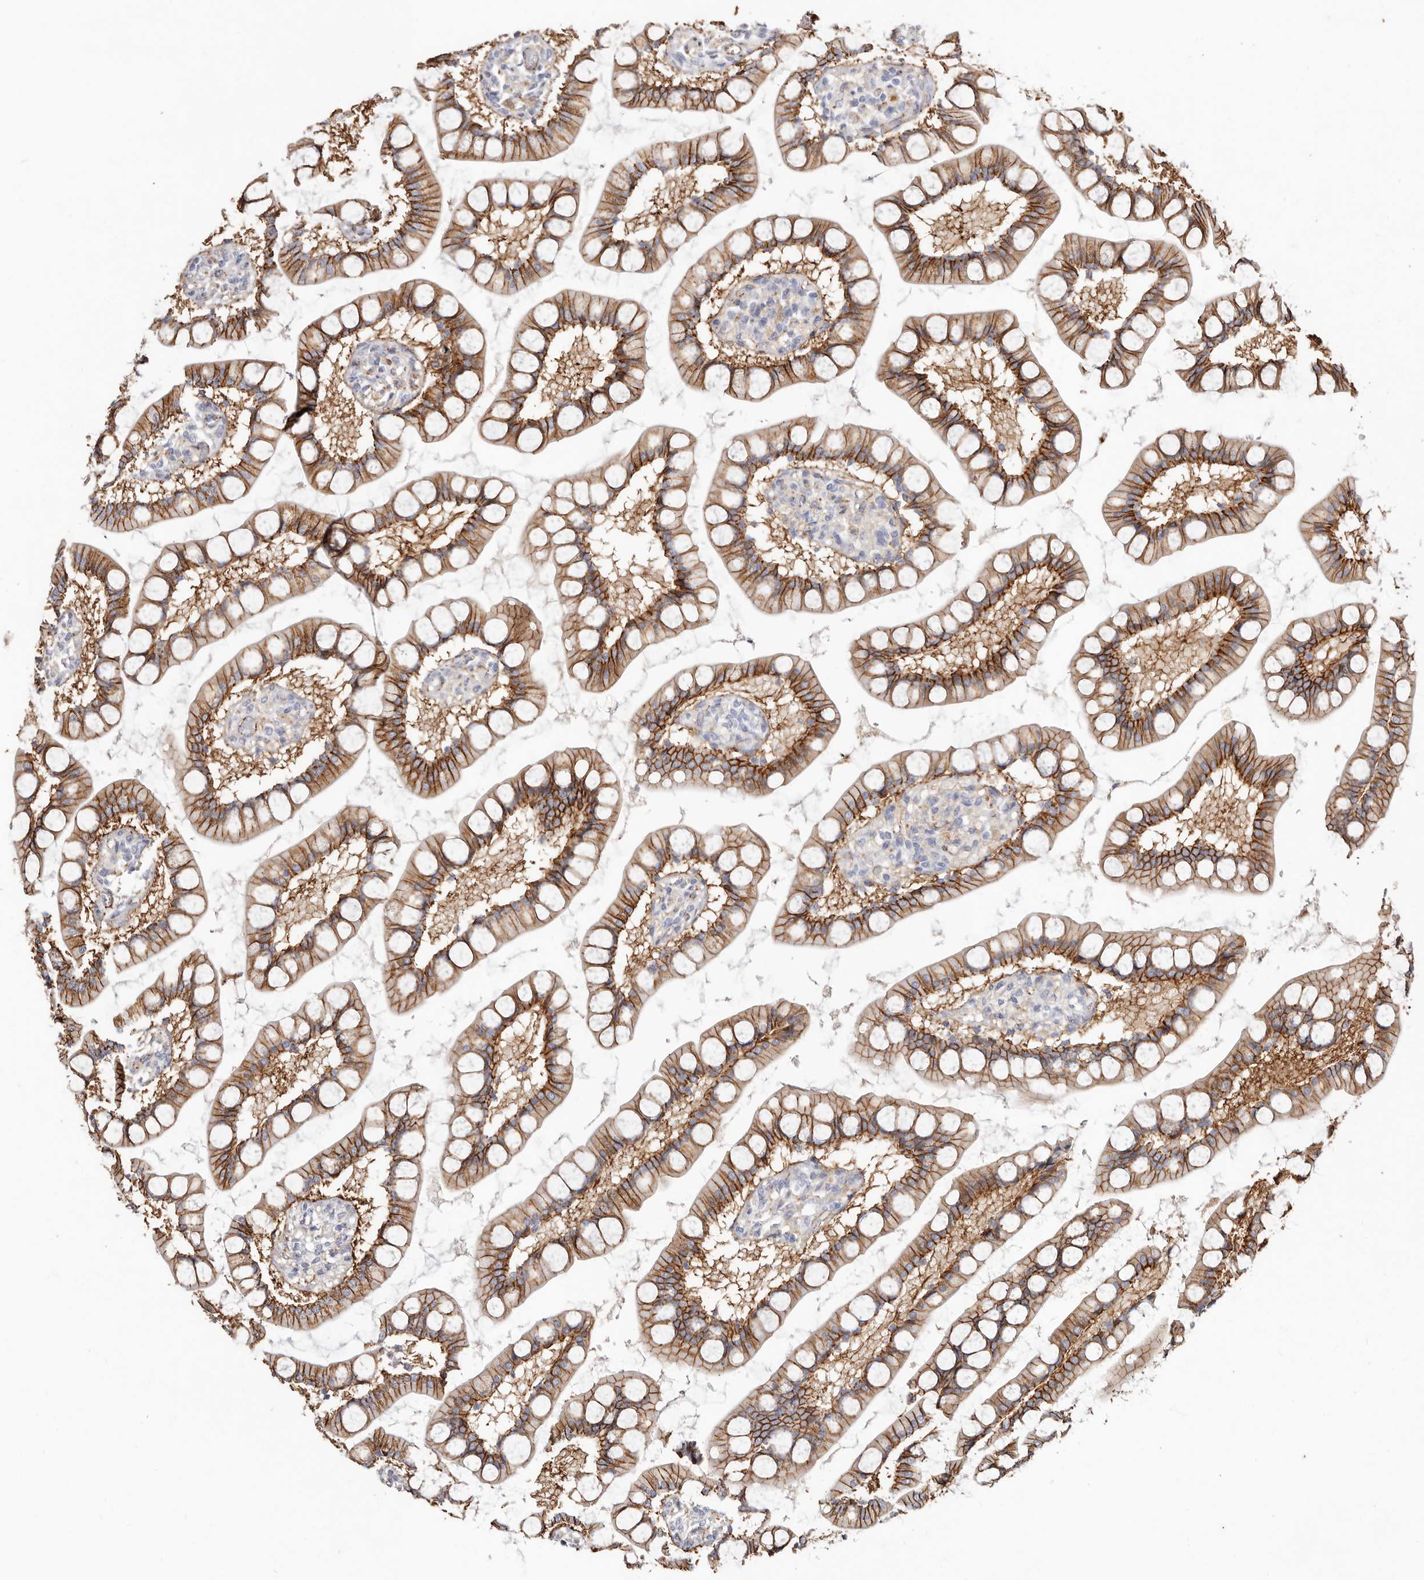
{"staining": {"intensity": "strong", "quantity": ">75%", "location": "cytoplasmic/membranous"}, "tissue": "small intestine", "cell_type": "Glandular cells", "image_type": "normal", "snomed": [{"axis": "morphology", "description": "Normal tissue, NOS"}, {"axis": "topography", "description": "Small intestine"}], "caption": "A micrograph of human small intestine stained for a protein demonstrates strong cytoplasmic/membranous brown staining in glandular cells.", "gene": "CTNNB1", "patient": {"sex": "male", "age": 52}}